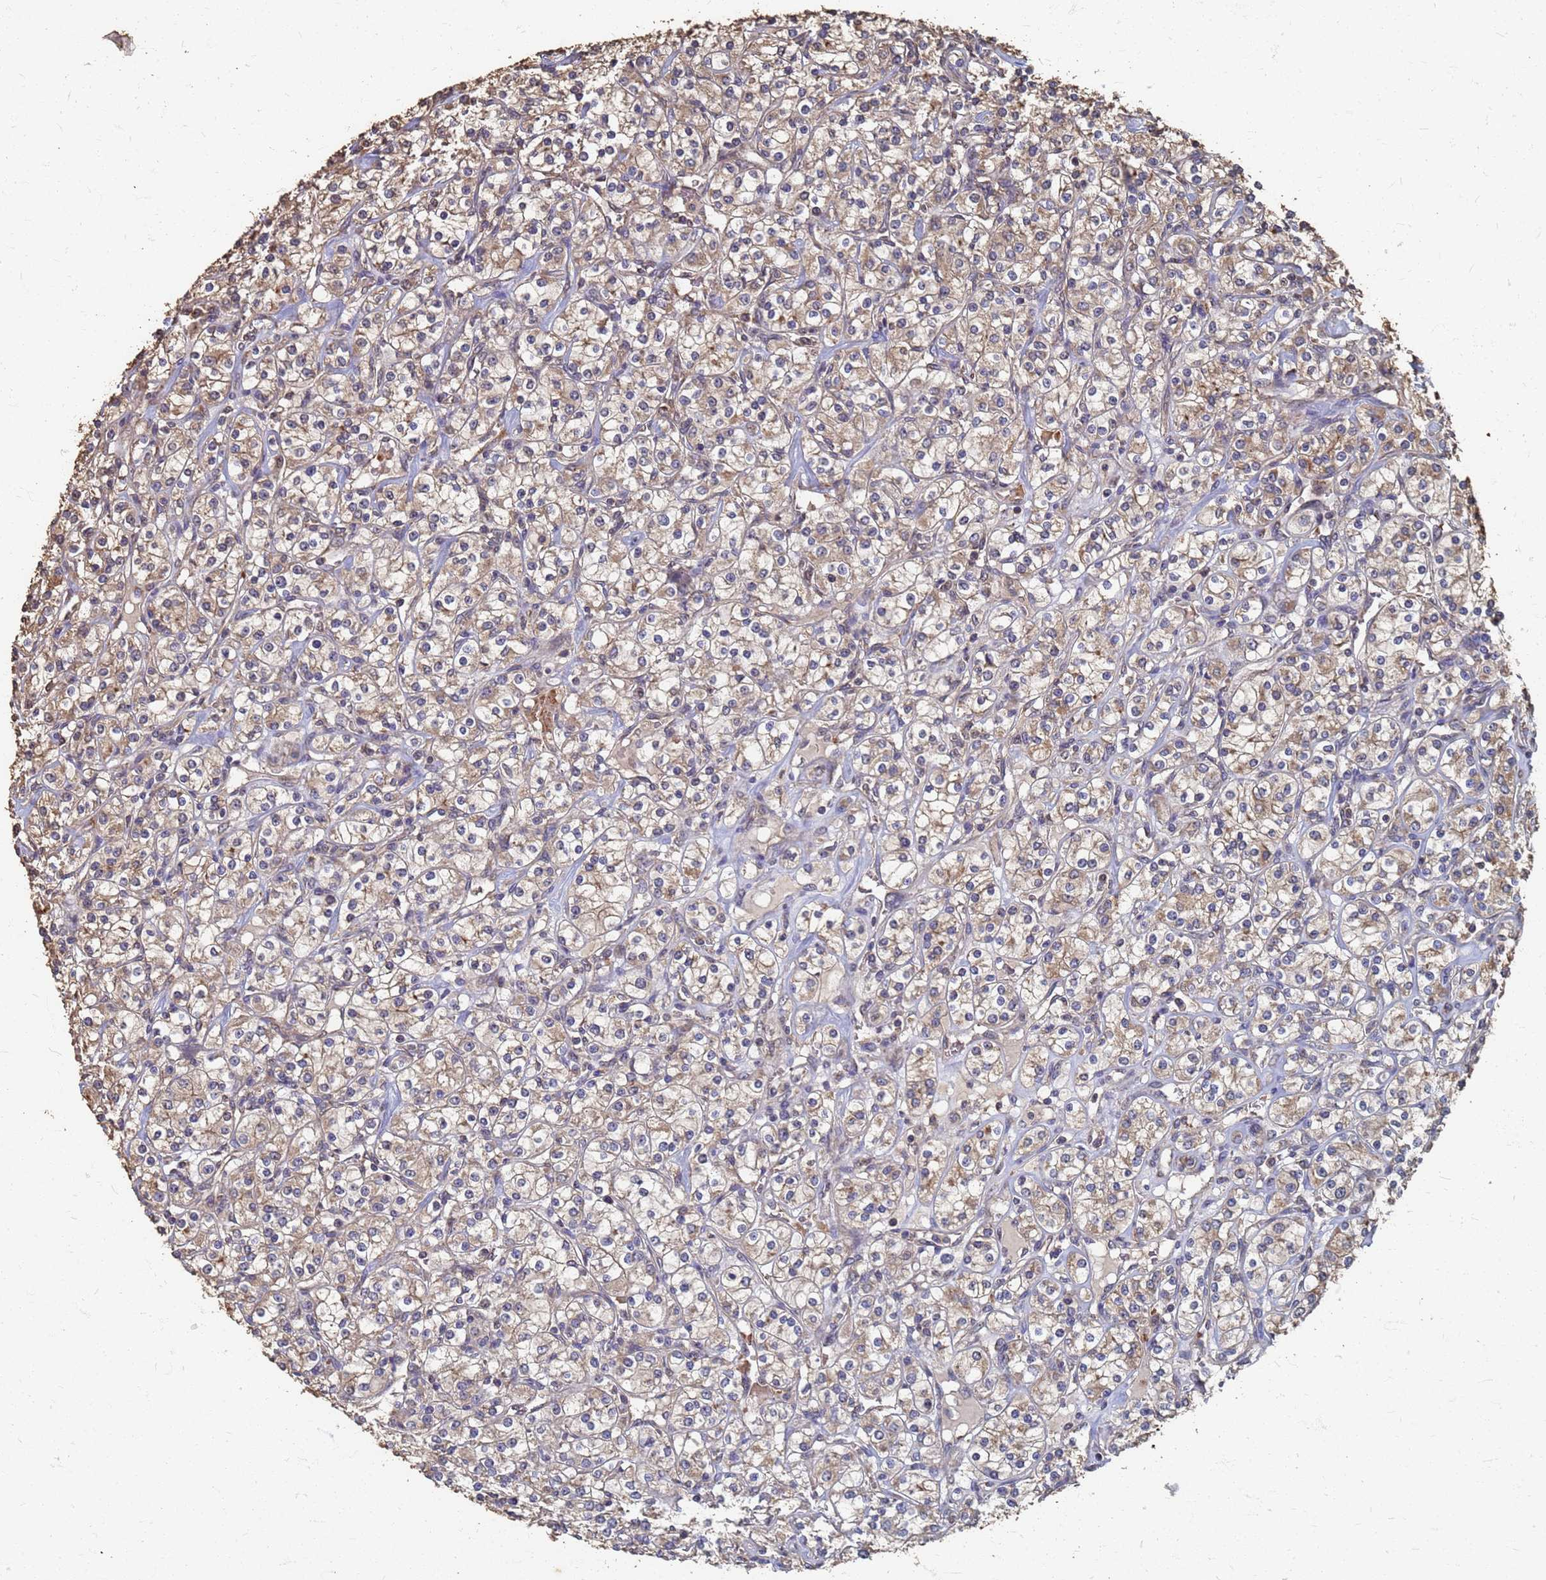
{"staining": {"intensity": "weak", "quantity": ">75%", "location": "cytoplasmic/membranous"}, "tissue": "renal cancer", "cell_type": "Tumor cells", "image_type": "cancer", "snomed": [{"axis": "morphology", "description": "Adenocarcinoma, NOS"}, {"axis": "topography", "description": "Kidney"}], "caption": "IHC photomicrograph of neoplastic tissue: adenocarcinoma (renal) stained using IHC exhibits low levels of weak protein expression localized specifically in the cytoplasmic/membranous of tumor cells, appearing as a cytoplasmic/membranous brown color.", "gene": "DPH5", "patient": {"sex": "male", "age": 77}}